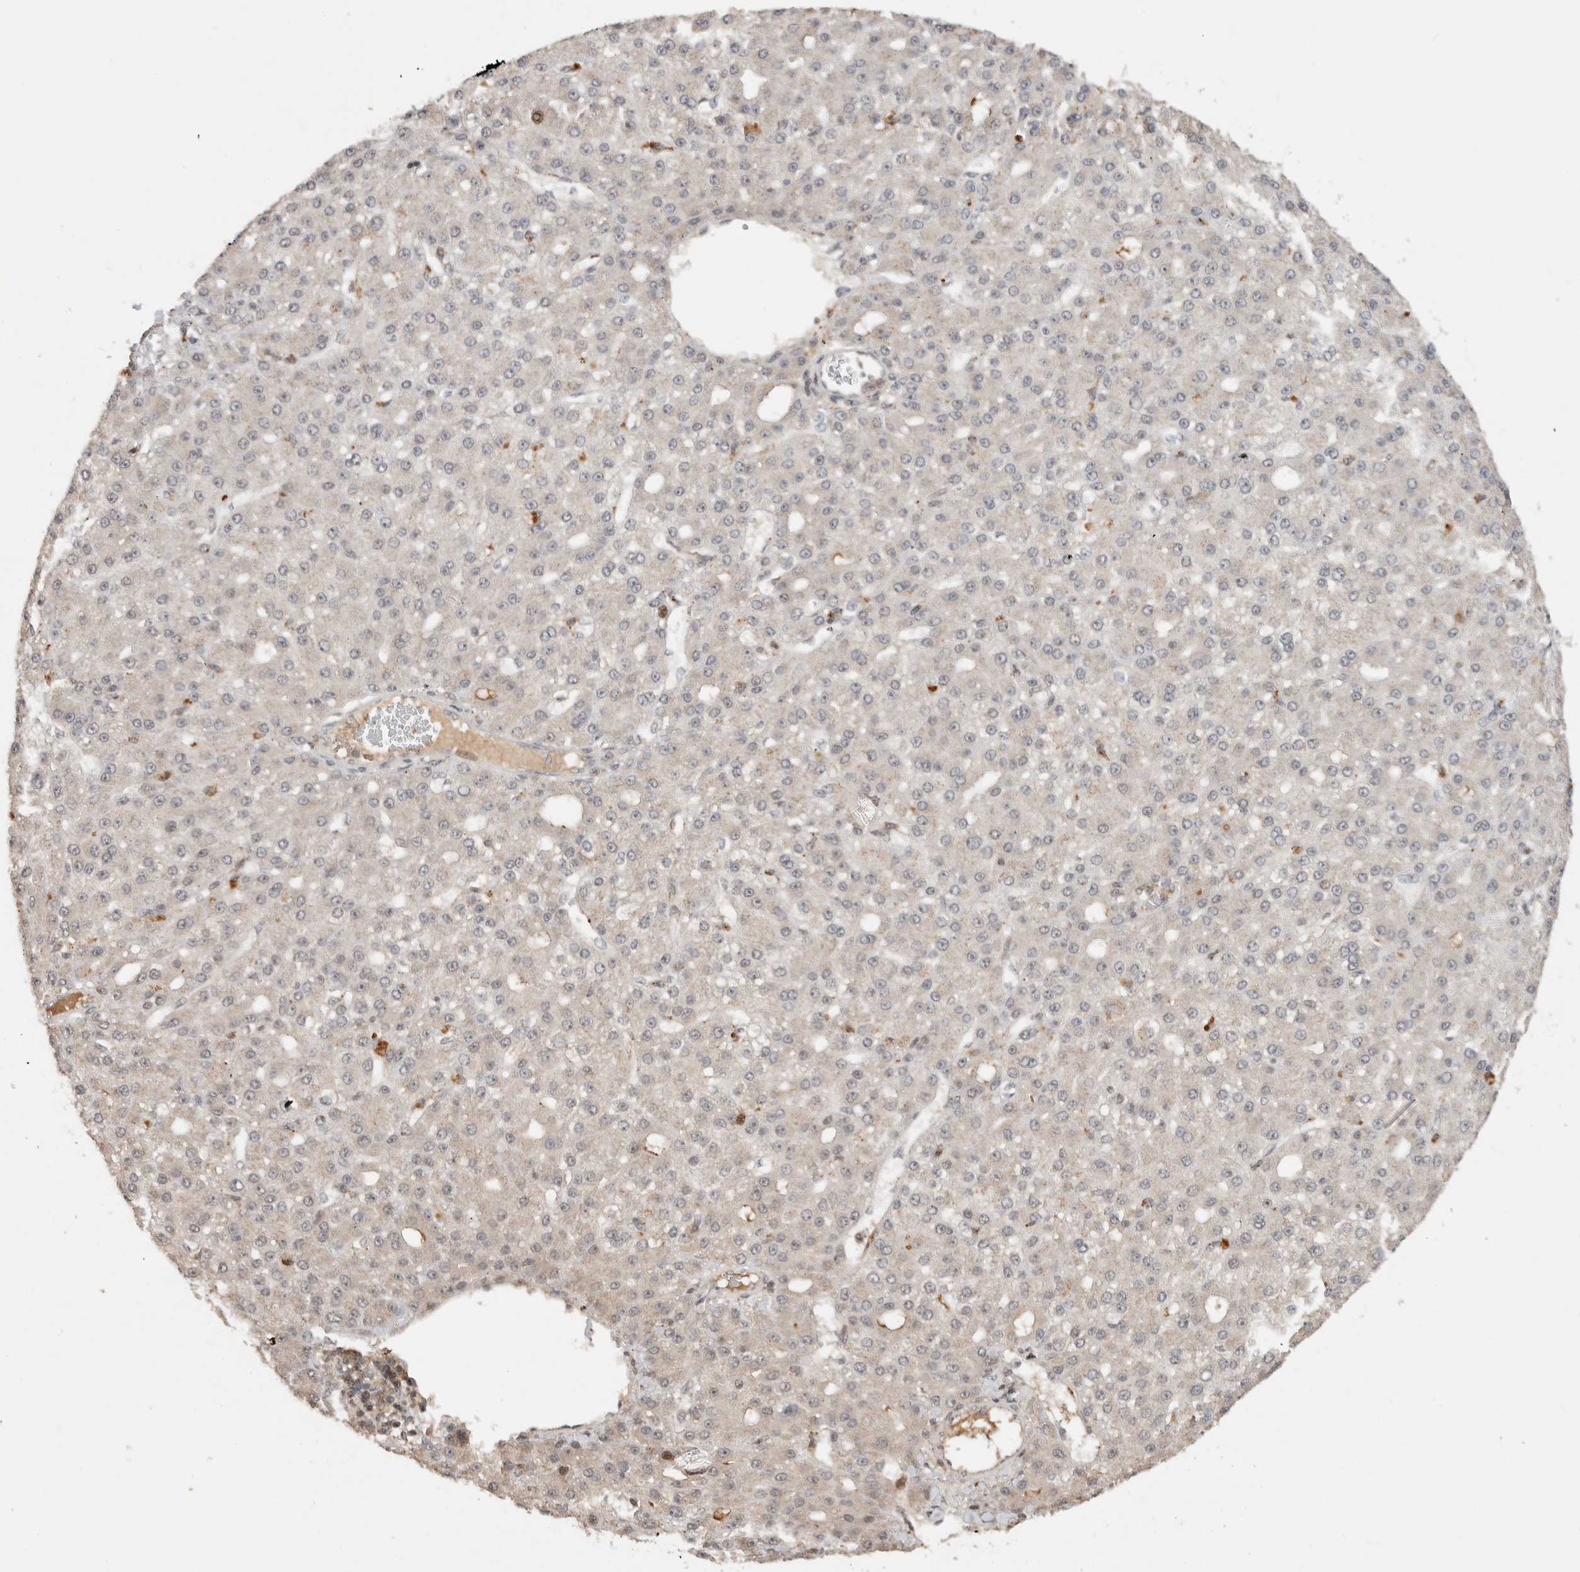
{"staining": {"intensity": "negative", "quantity": "none", "location": "none"}, "tissue": "liver cancer", "cell_type": "Tumor cells", "image_type": "cancer", "snomed": [{"axis": "morphology", "description": "Carcinoma, Hepatocellular, NOS"}, {"axis": "topography", "description": "Liver"}], "caption": "IHC of liver cancer demonstrates no expression in tumor cells.", "gene": "ZNF521", "patient": {"sex": "male", "age": 67}}